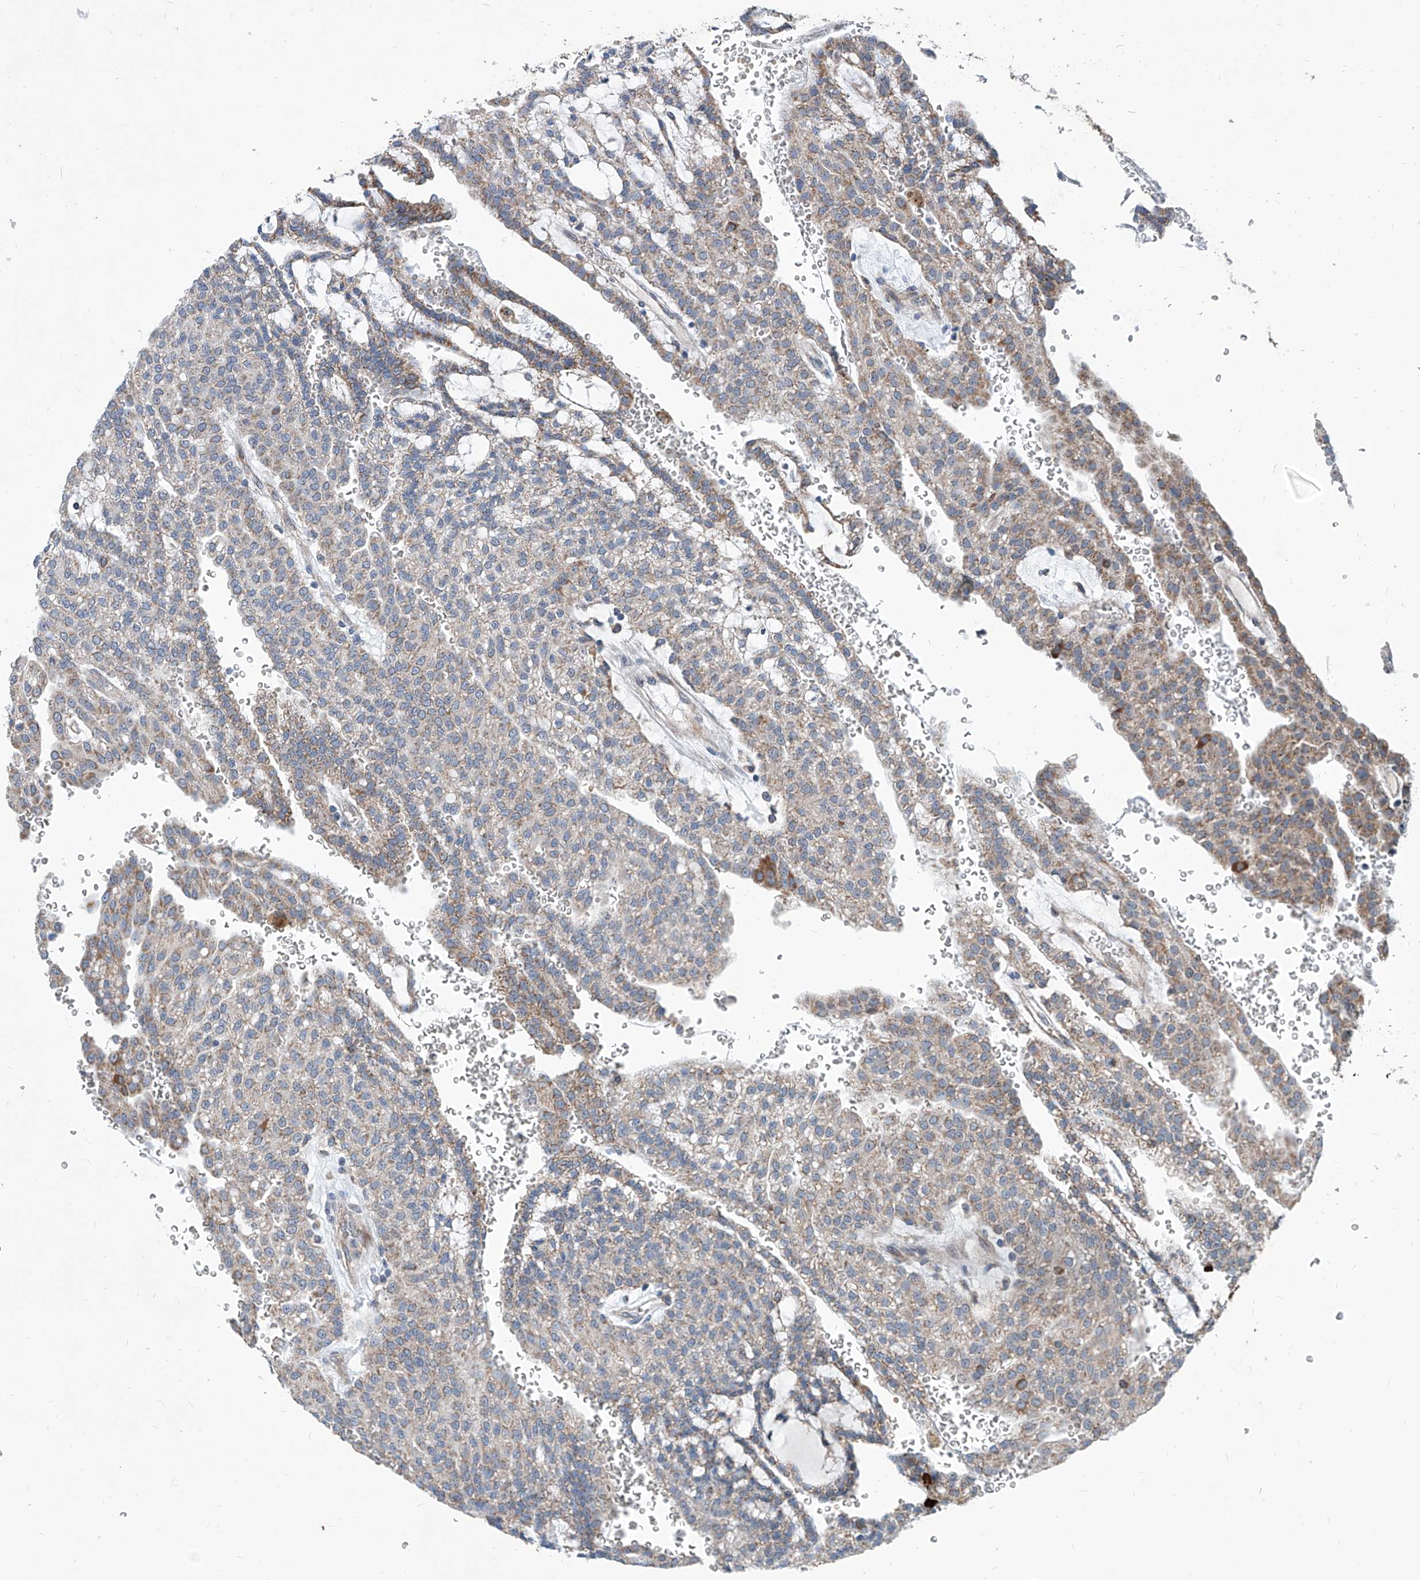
{"staining": {"intensity": "moderate", "quantity": ">75%", "location": "cytoplasmic/membranous"}, "tissue": "renal cancer", "cell_type": "Tumor cells", "image_type": "cancer", "snomed": [{"axis": "morphology", "description": "Adenocarcinoma, NOS"}, {"axis": "topography", "description": "Kidney"}], "caption": "High-power microscopy captured an immunohistochemistry histopathology image of renal adenocarcinoma, revealing moderate cytoplasmic/membranous staining in about >75% of tumor cells. (brown staining indicates protein expression, while blue staining denotes nuclei).", "gene": "USP48", "patient": {"sex": "male", "age": 63}}